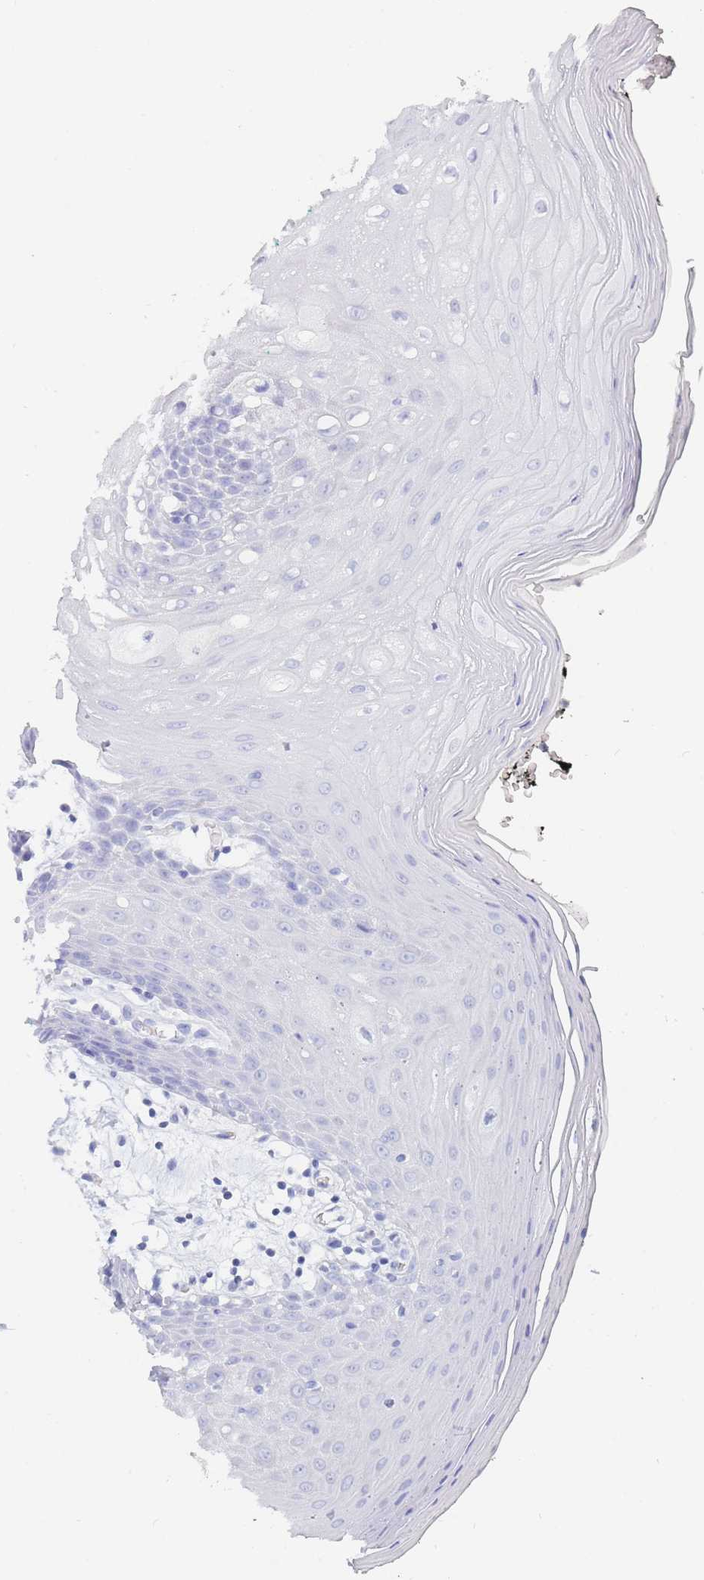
{"staining": {"intensity": "negative", "quantity": "none", "location": "none"}, "tissue": "oral mucosa", "cell_type": "Squamous epithelial cells", "image_type": "normal", "snomed": [{"axis": "morphology", "description": "Normal tissue, NOS"}, {"axis": "topography", "description": "Oral tissue"}, {"axis": "topography", "description": "Tounge, NOS"}], "caption": "The immunohistochemistry (IHC) histopathology image has no significant positivity in squamous epithelial cells of oral mucosa. (DAB immunohistochemistry, high magnification).", "gene": "SLC25A35", "patient": {"sex": "female", "age": 59}}